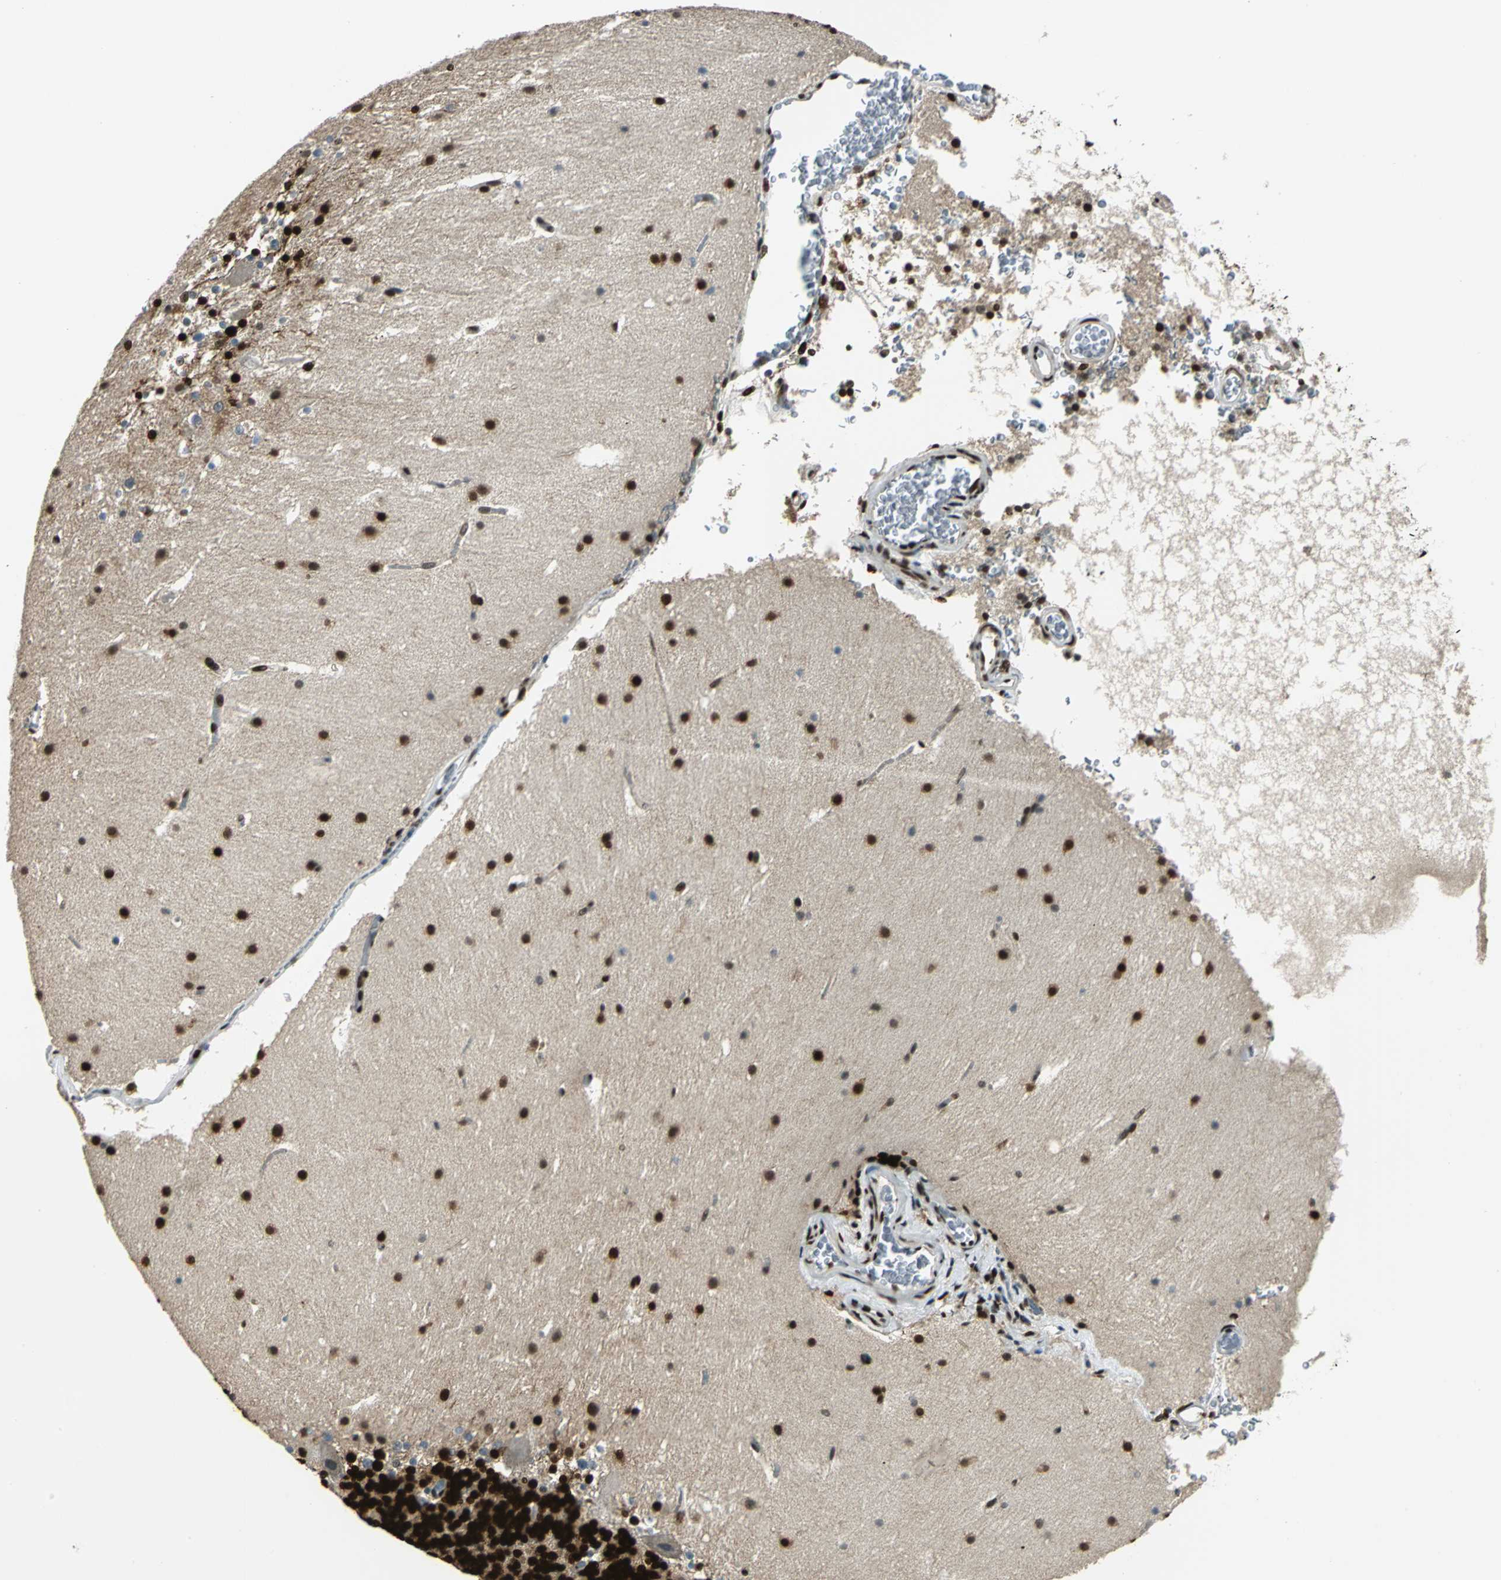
{"staining": {"intensity": "strong", "quantity": ">75%", "location": "nuclear"}, "tissue": "cerebellum", "cell_type": "Cells in granular layer", "image_type": "normal", "snomed": [{"axis": "morphology", "description": "Normal tissue, NOS"}, {"axis": "topography", "description": "Cerebellum"}], "caption": "This photomicrograph reveals immunohistochemistry (IHC) staining of benign cerebellum, with high strong nuclear positivity in about >75% of cells in granular layer.", "gene": "NFIA", "patient": {"sex": "male", "age": 45}}